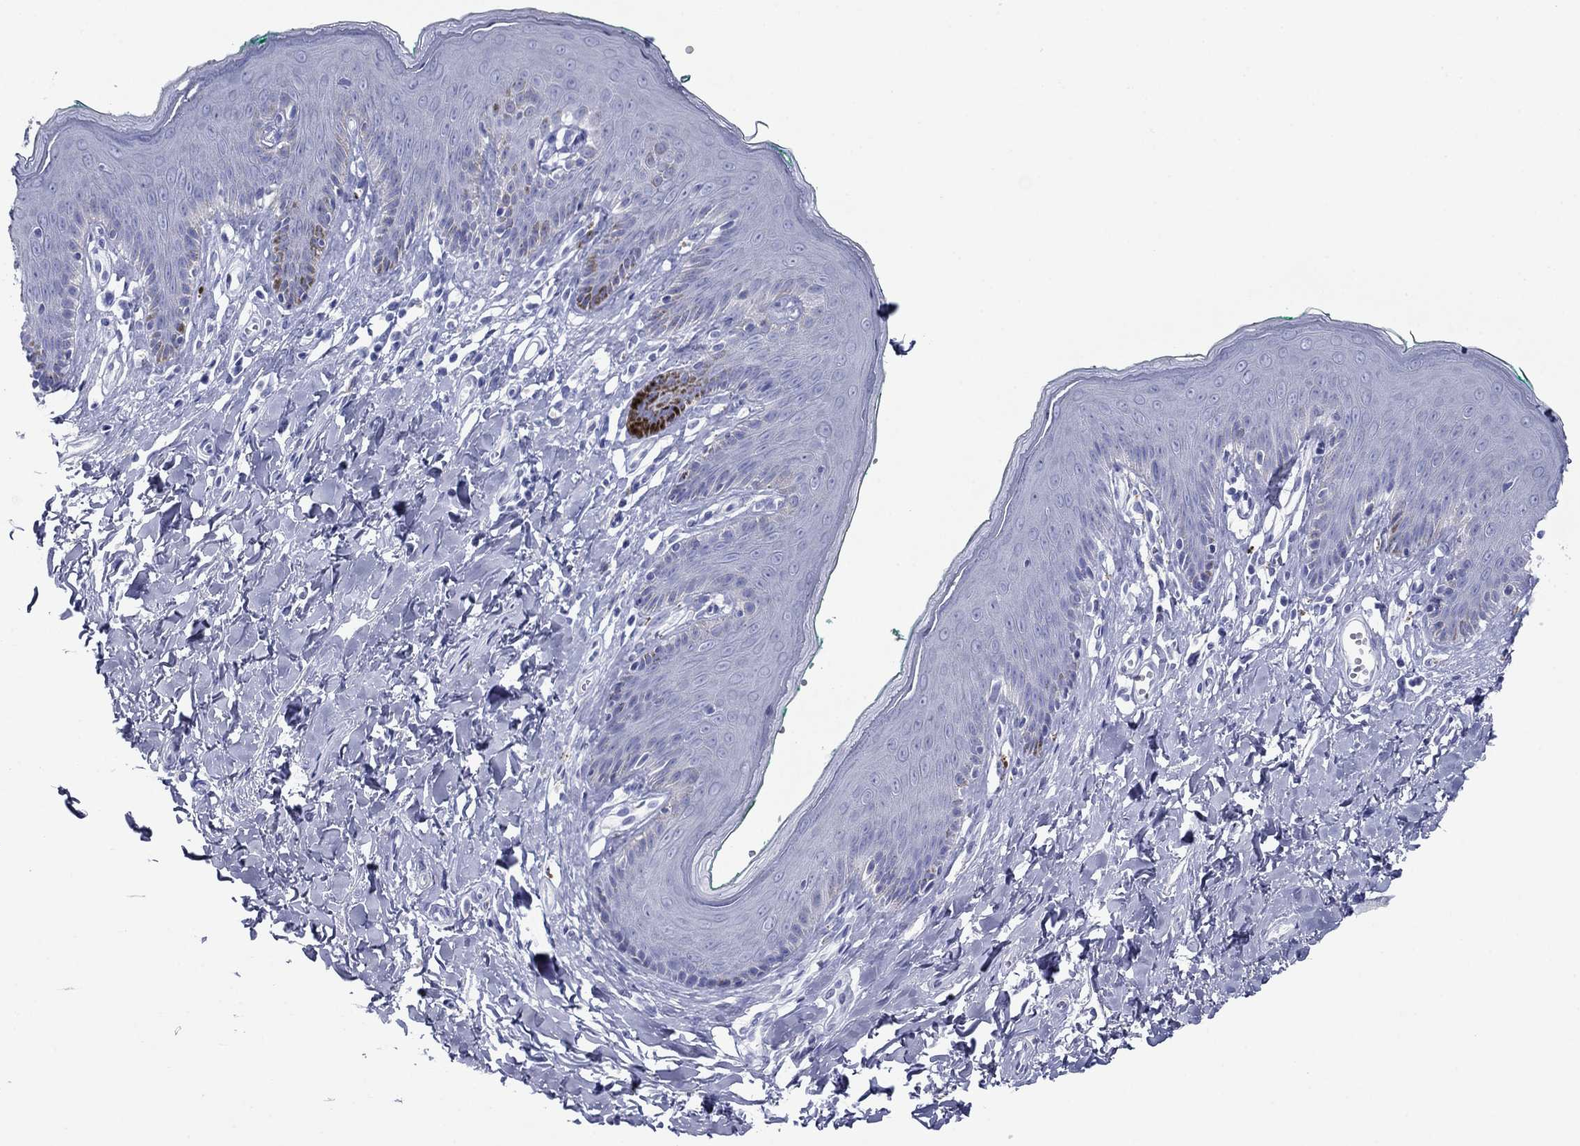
{"staining": {"intensity": "negative", "quantity": "none", "location": "none"}, "tissue": "skin", "cell_type": "Epidermal cells", "image_type": "normal", "snomed": [{"axis": "morphology", "description": "Normal tissue, NOS"}, {"axis": "topography", "description": "Vulva"}], "caption": "This is a micrograph of immunohistochemistry staining of benign skin, which shows no staining in epidermal cells. The staining was performed using DAB to visualize the protein expression in brown, while the nuclei were stained in blue with hematoxylin (Magnification: 20x).", "gene": "ATP4A", "patient": {"sex": "female", "age": 66}}